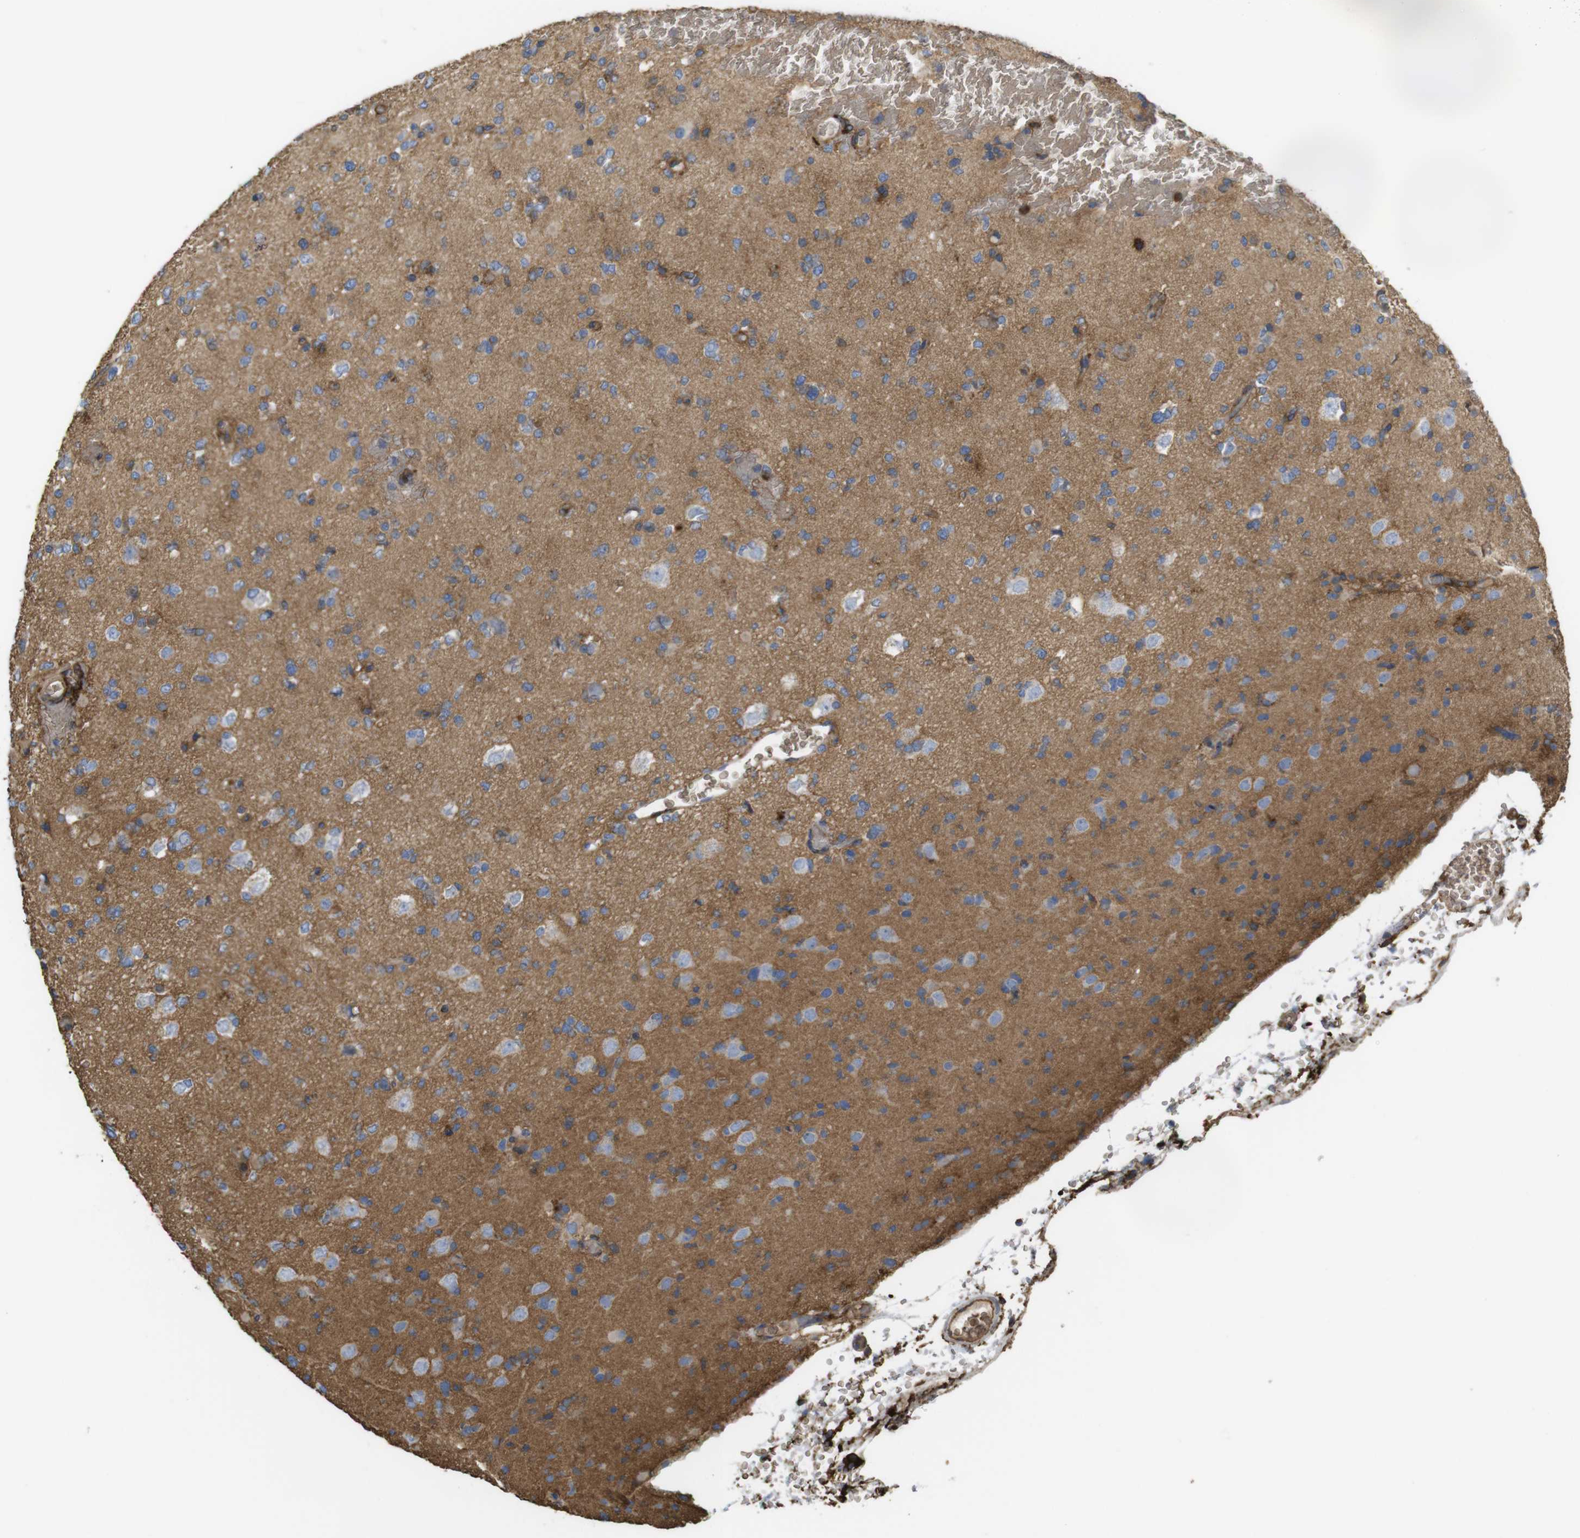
{"staining": {"intensity": "moderate", "quantity": "25%-75%", "location": "cytoplasmic/membranous"}, "tissue": "glioma", "cell_type": "Tumor cells", "image_type": "cancer", "snomed": [{"axis": "morphology", "description": "Glioma, malignant, Low grade"}, {"axis": "topography", "description": "Brain"}], "caption": "Moderate cytoplasmic/membranous expression is appreciated in approximately 25%-75% of tumor cells in glioma. (DAB (3,3'-diaminobenzidine) = brown stain, brightfield microscopy at high magnification).", "gene": "CYBRD1", "patient": {"sex": "female", "age": 22}}